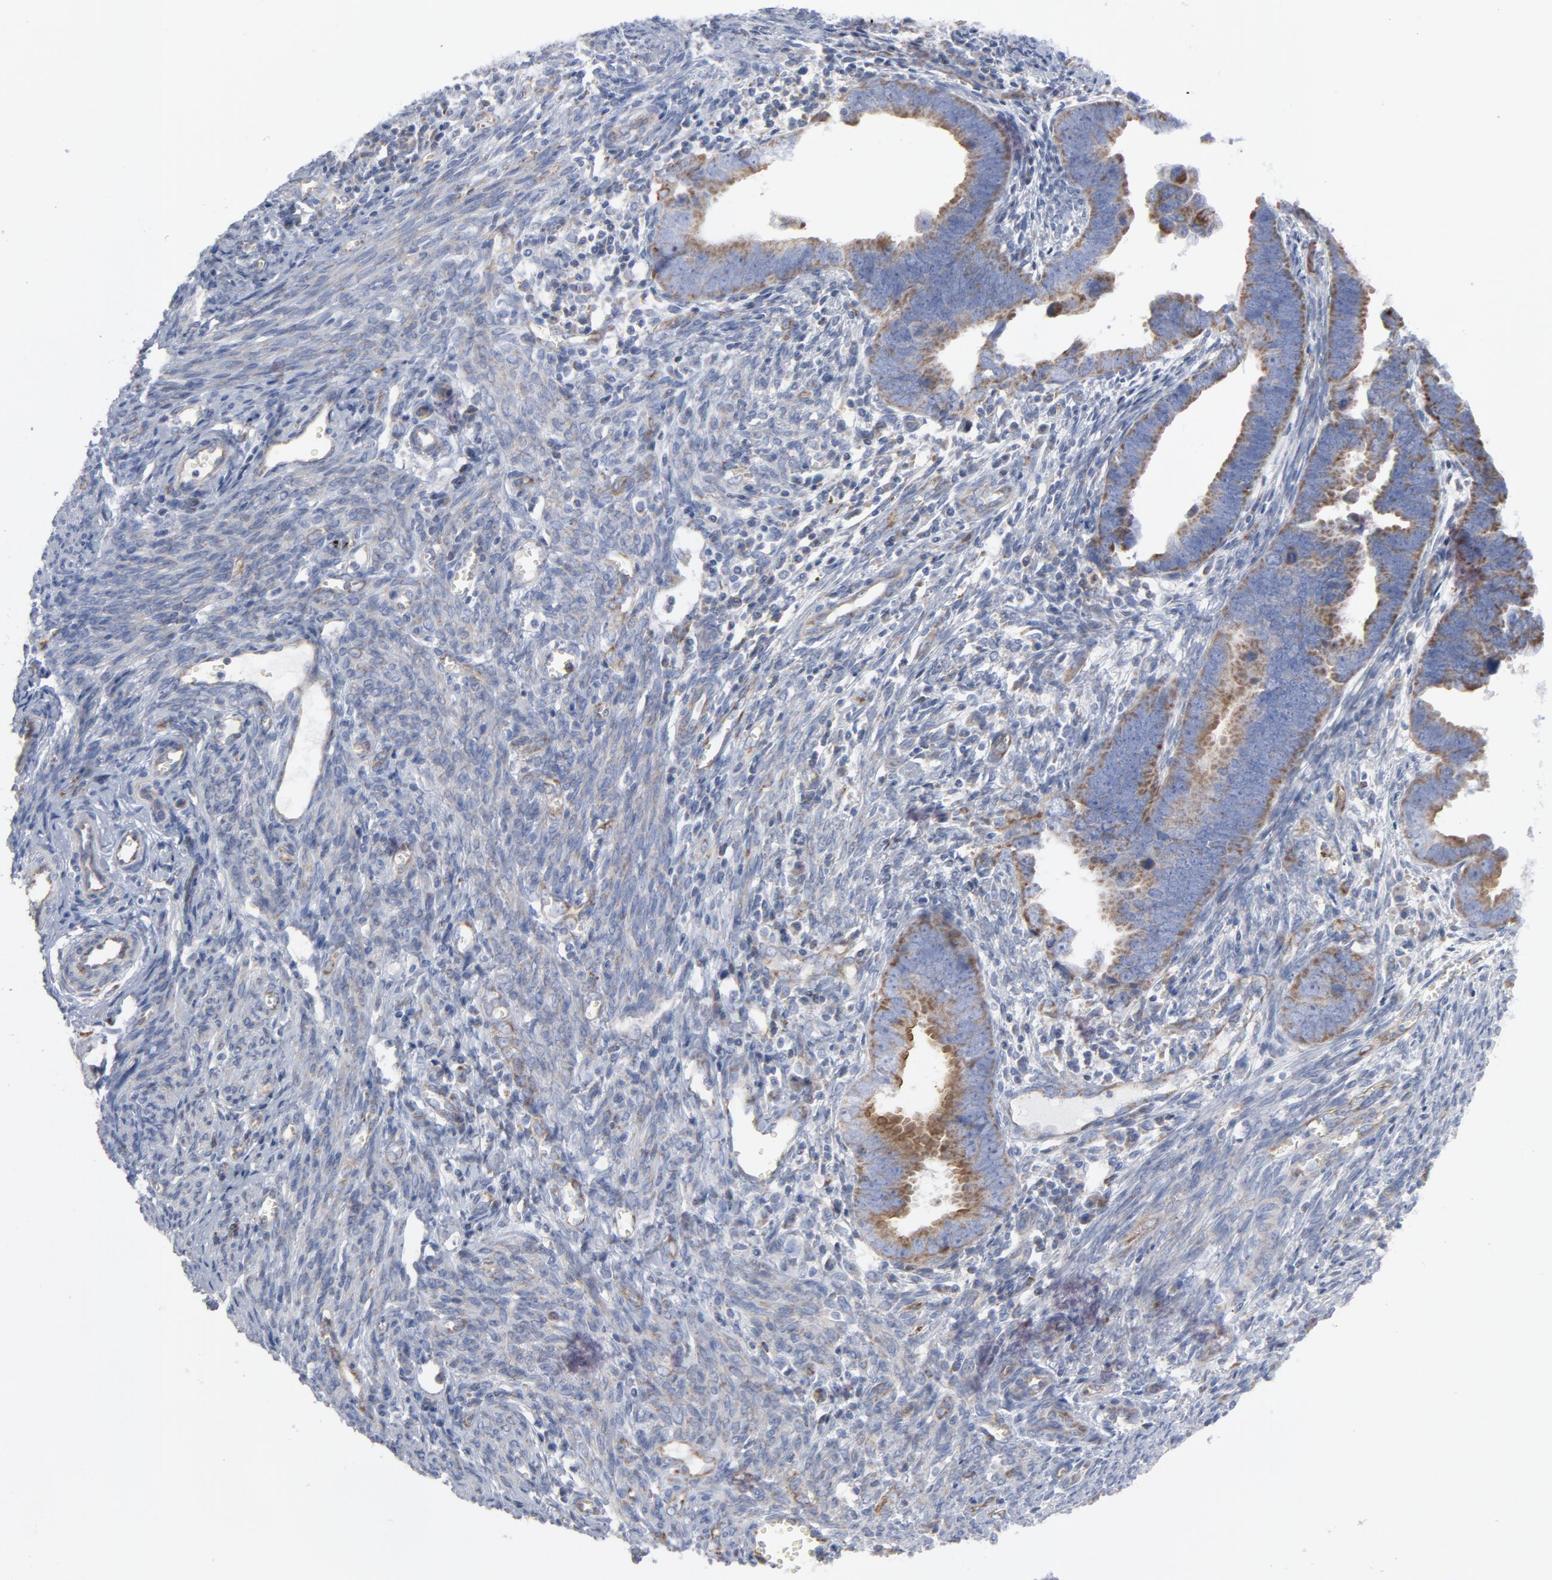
{"staining": {"intensity": "weak", "quantity": "25%-75%", "location": "cytoplasmic/membranous"}, "tissue": "endometrial cancer", "cell_type": "Tumor cells", "image_type": "cancer", "snomed": [{"axis": "morphology", "description": "Adenocarcinoma, NOS"}, {"axis": "topography", "description": "Endometrium"}], "caption": "A brown stain highlights weak cytoplasmic/membranous positivity of a protein in endometrial adenocarcinoma tumor cells.", "gene": "OXA1L", "patient": {"sex": "female", "age": 75}}